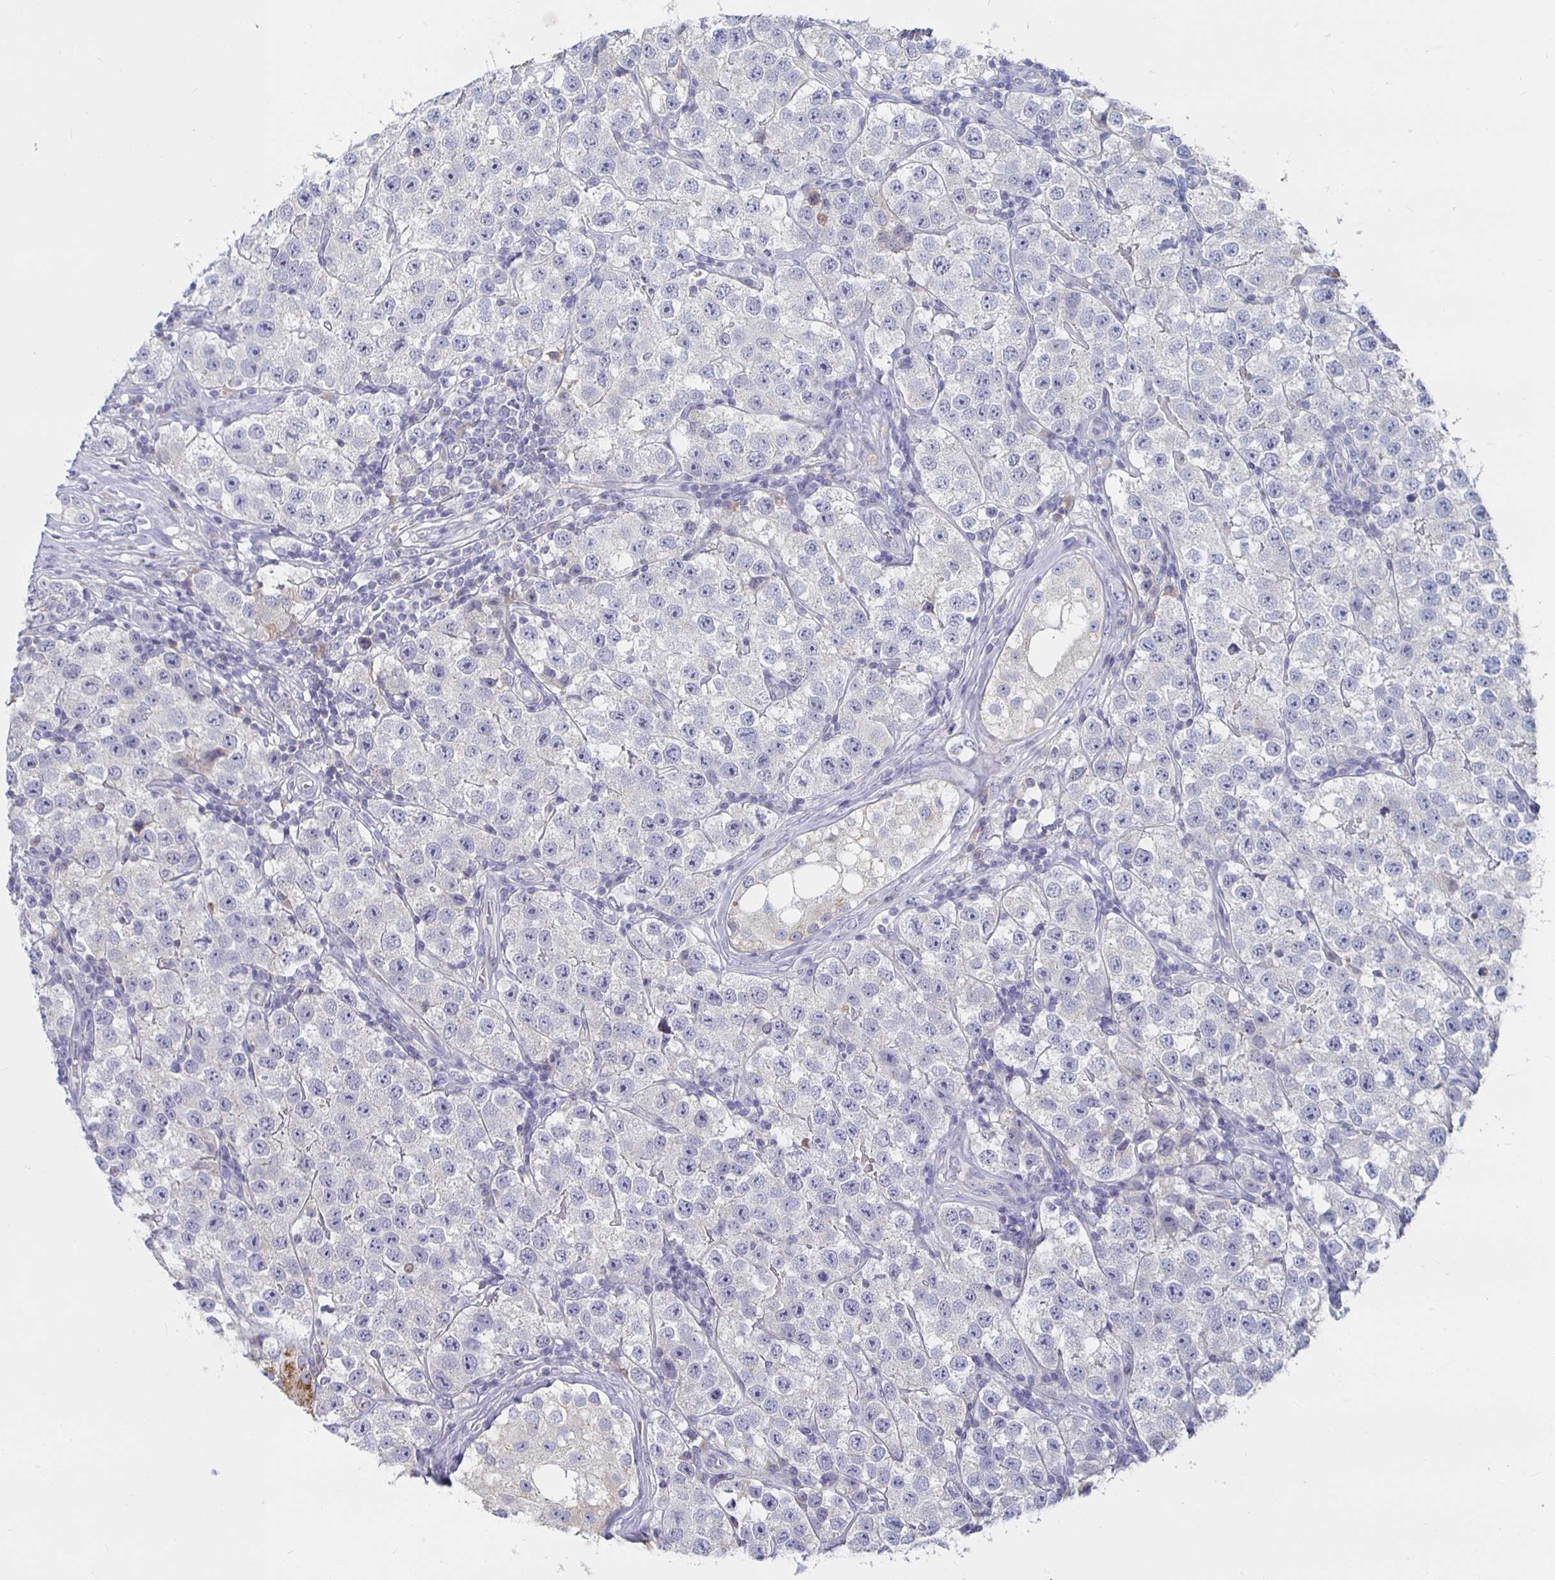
{"staining": {"intensity": "negative", "quantity": "none", "location": "none"}, "tissue": "testis cancer", "cell_type": "Tumor cells", "image_type": "cancer", "snomed": [{"axis": "morphology", "description": "Seminoma, NOS"}, {"axis": "topography", "description": "Testis"}], "caption": "Protein analysis of seminoma (testis) shows no significant staining in tumor cells.", "gene": "RNF144B", "patient": {"sex": "male", "age": 34}}